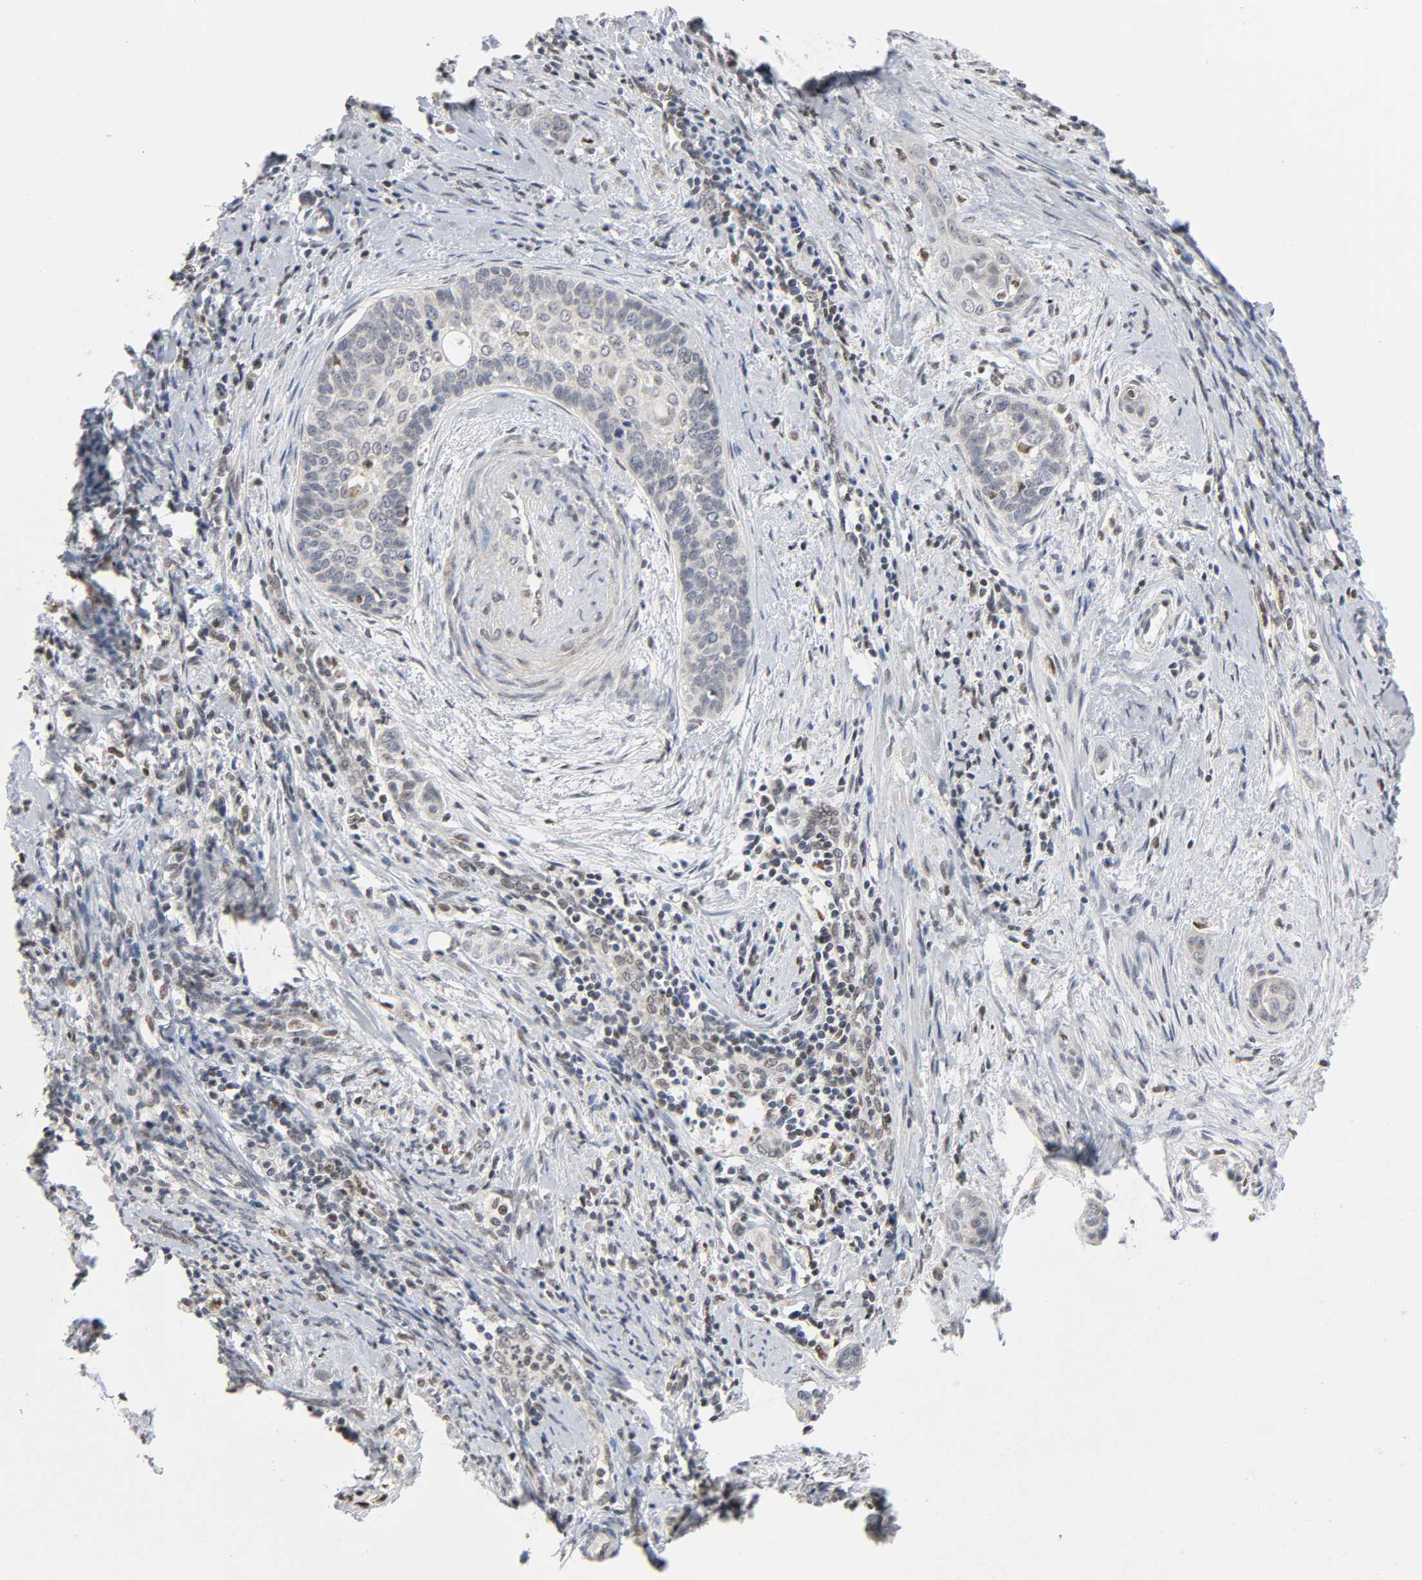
{"staining": {"intensity": "negative", "quantity": "none", "location": "none"}, "tissue": "cervical cancer", "cell_type": "Tumor cells", "image_type": "cancer", "snomed": [{"axis": "morphology", "description": "Squamous cell carcinoma, NOS"}, {"axis": "topography", "description": "Cervix"}], "caption": "The image shows no significant positivity in tumor cells of cervical cancer. (DAB immunohistochemistry with hematoxylin counter stain).", "gene": "KAT2B", "patient": {"sex": "female", "age": 33}}